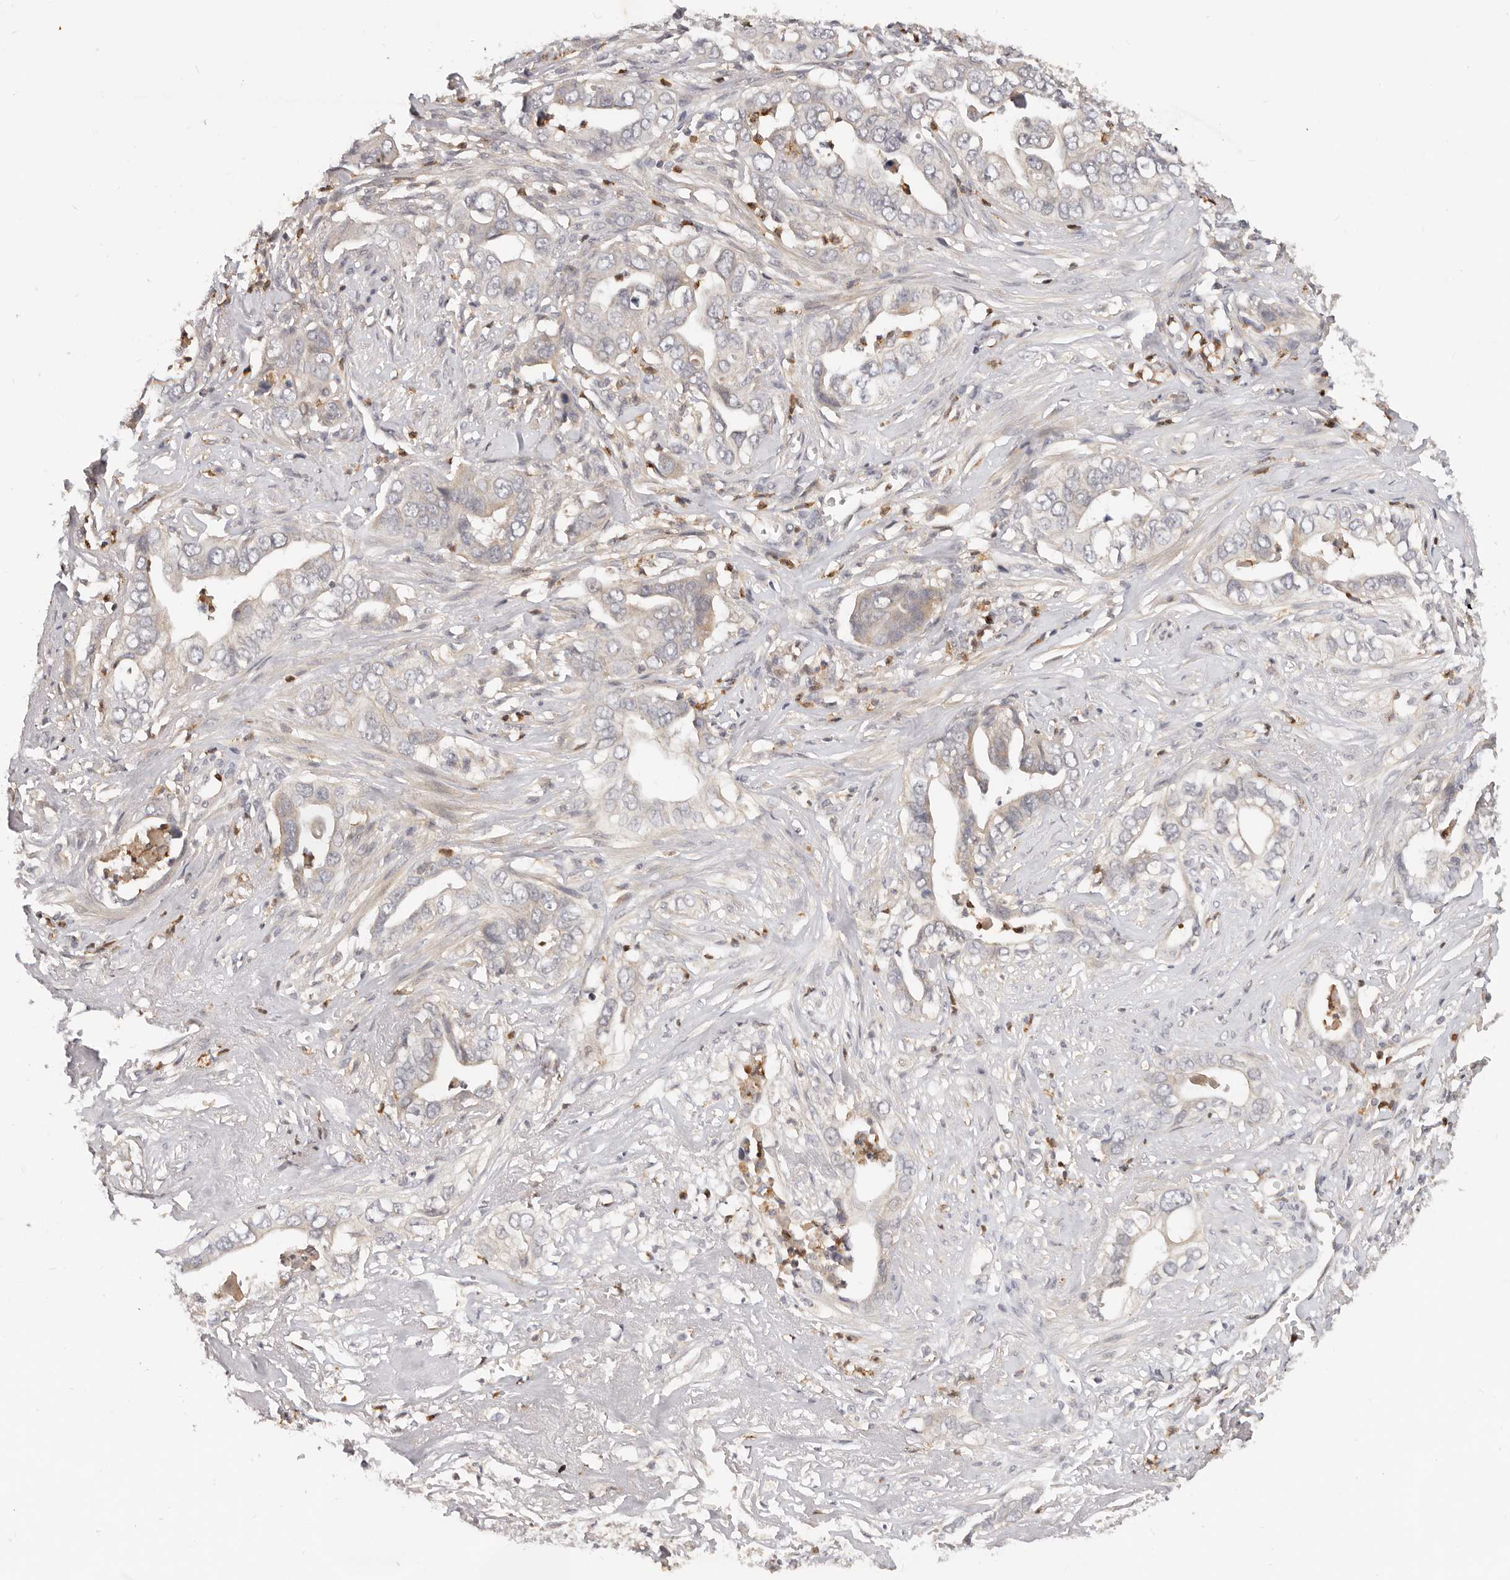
{"staining": {"intensity": "negative", "quantity": "none", "location": "none"}, "tissue": "liver cancer", "cell_type": "Tumor cells", "image_type": "cancer", "snomed": [{"axis": "morphology", "description": "Cholangiocarcinoma"}, {"axis": "topography", "description": "Liver"}], "caption": "An IHC photomicrograph of liver cholangiocarcinoma is shown. There is no staining in tumor cells of liver cholangiocarcinoma.", "gene": "USP49", "patient": {"sex": "female", "age": 79}}